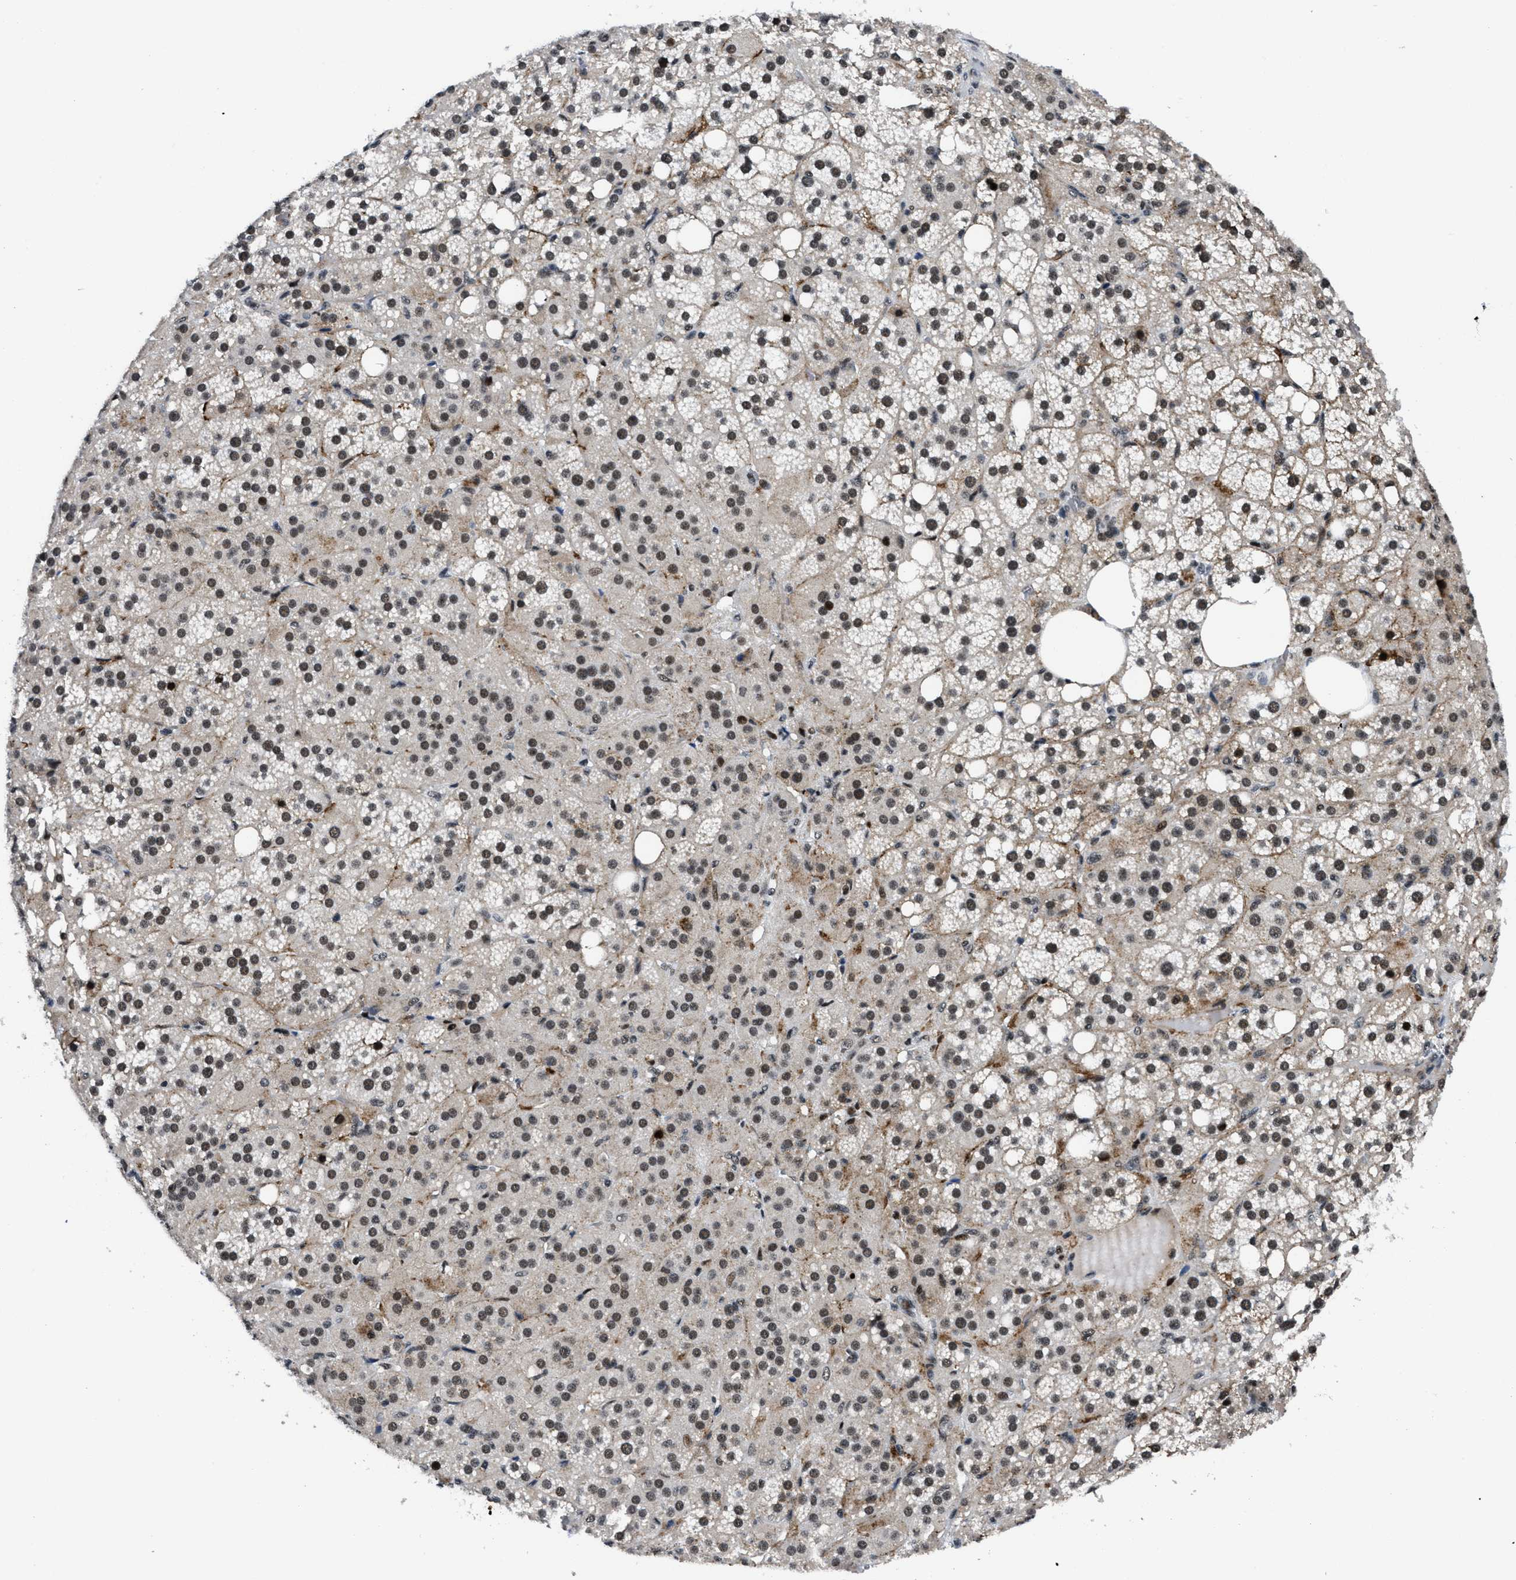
{"staining": {"intensity": "strong", "quantity": ">75%", "location": "nuclear"}, "tissue": "adrenal gland", "cell_type": "Glandular cells", "image_type": "normal", "snomed": [{"axis": "morphology", "description": "Normal tissue, NOS"}, {"axis": "topography", "description": "Adrenal gland"}], "caption": "Immunohistochemical staining of unremarkable adrenal gland demonstrates high levels of strong nuclear staining in about >75% of glandular cells. The protein of interest is stained brown, and the nuclei are stained in blue (DAB (3,3'-diaminobenzidine) IHC with brightfield microscopy, high magnification).", "gene": "SMARCB1", "patient": {"sex": "female", "age": 59}}